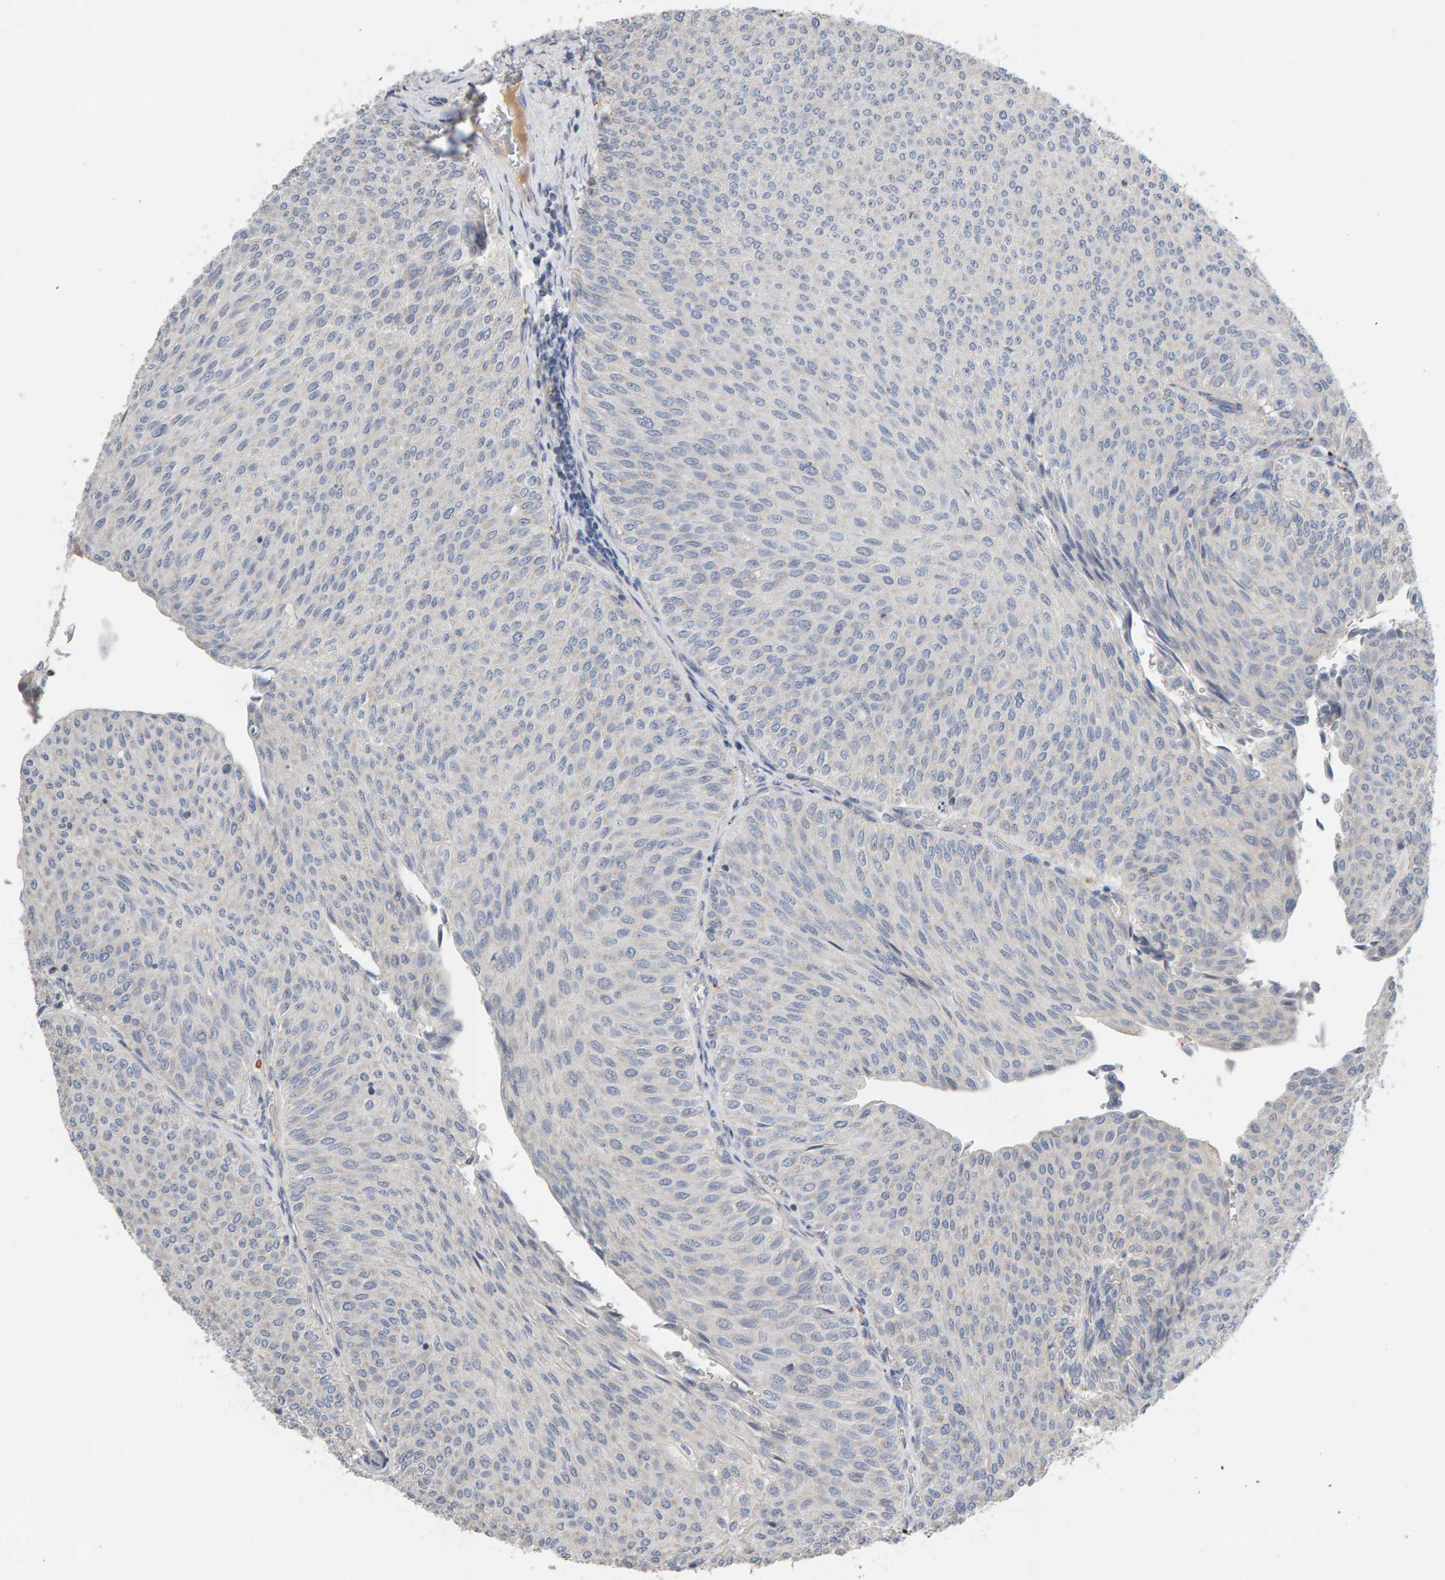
{"staining": {"intensity": "negative", "quantity": "none", "location": "none"}, "tissue": "urothelial cancer", "cell_type": "Tumor cells", "image_type": "cancer", "snomed": [{"axis": "morphology", "description": "Urothelial carcinoma, Low grade"}, {"axis": "topography", "description": "Urinary bladder"}], "caption": "Immunohistochemistry (IHC) image of neoplastic tissue: urothelial cancer stained with DAB (3,3'-diaminobenzidine) reveals no significant protein staining in tumor cells.", "gene": "IPPK", "patient": {"sex": "male", "age": 78}}